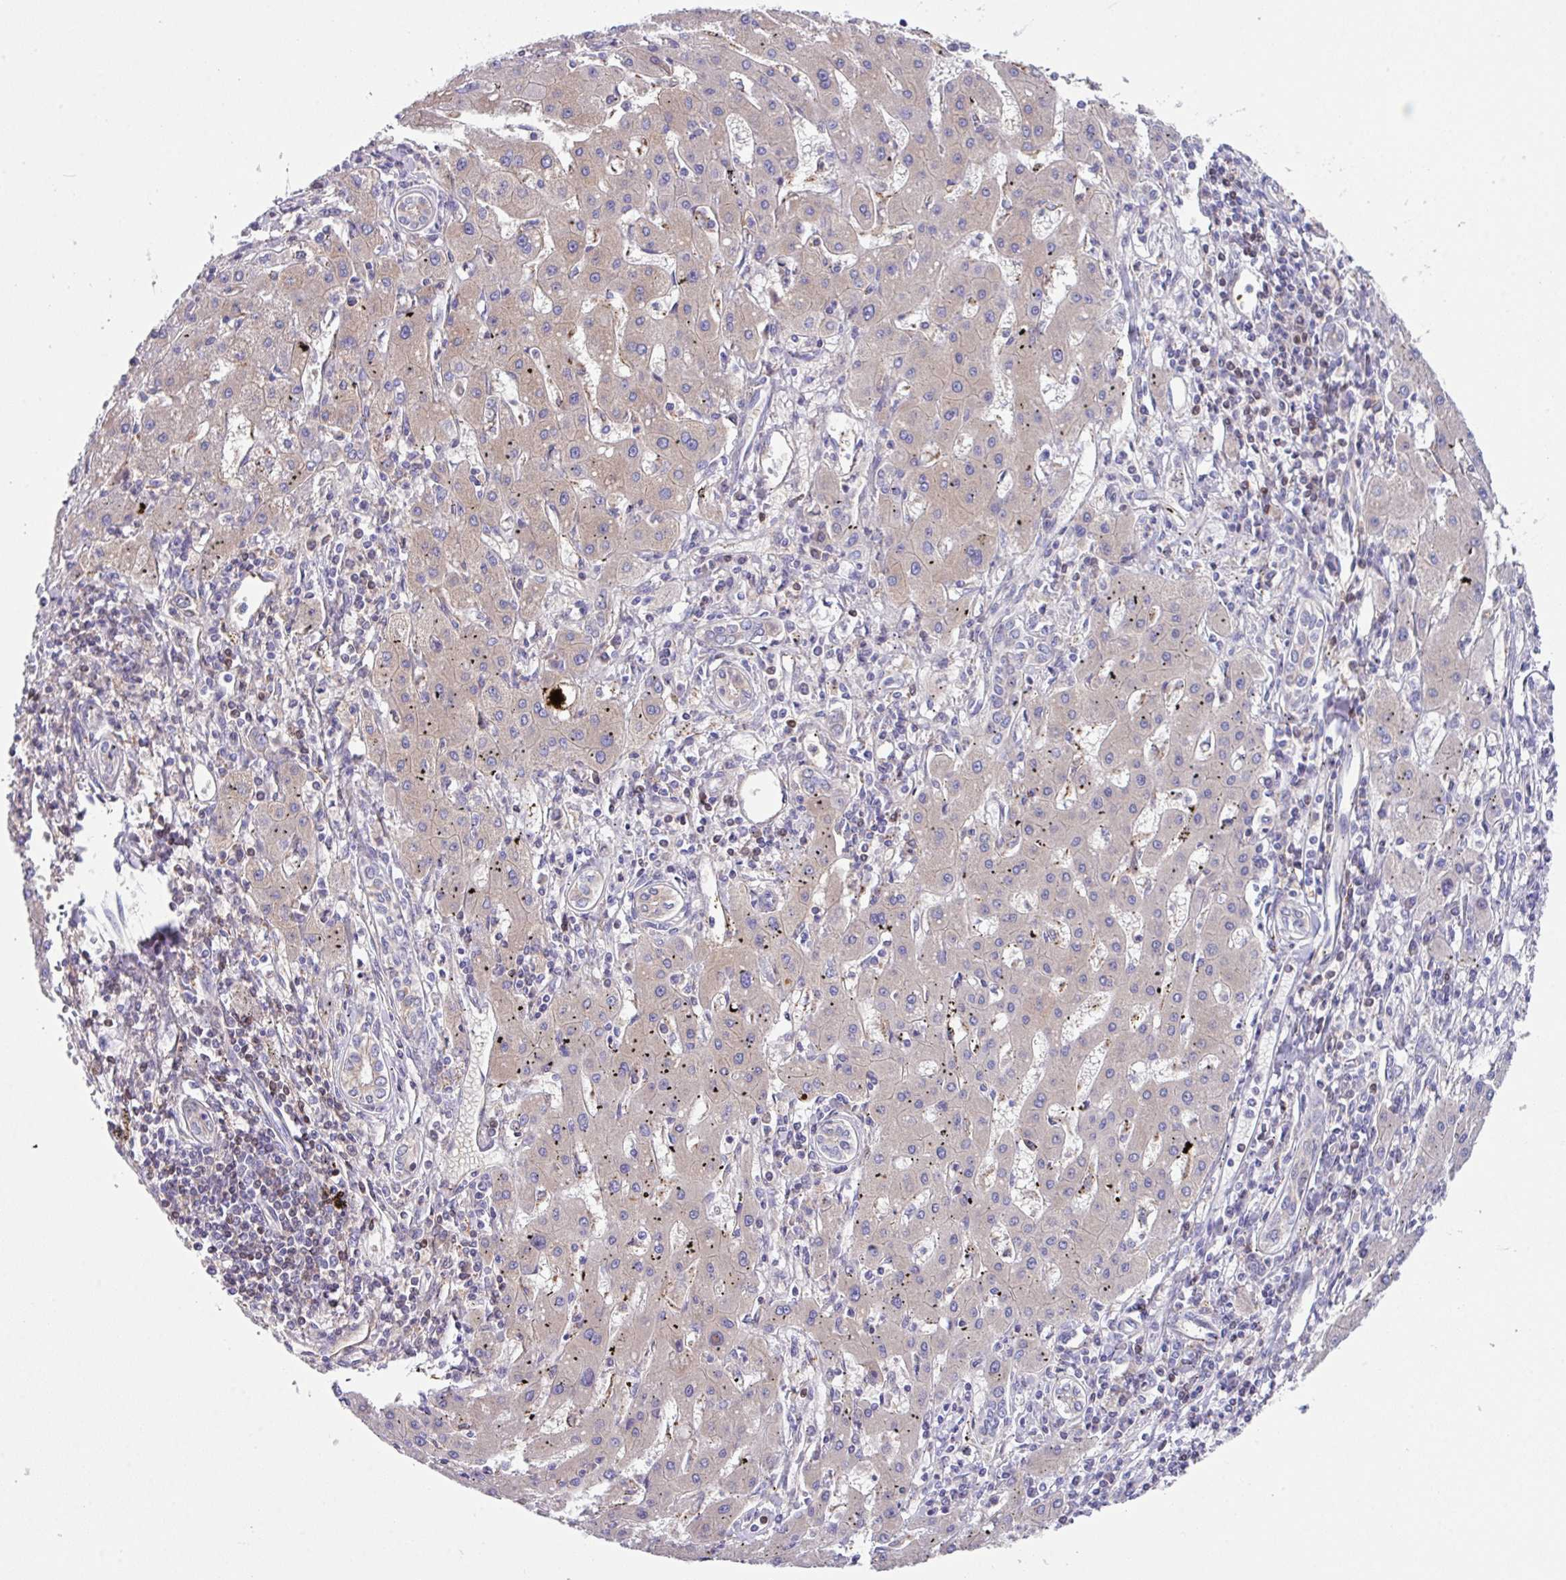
{"staining": {"intensity": "weak", "quantity": "<25%", "location": "cytoplasmic/membranous"}, "tissue": "liver cancer", "cell_type": "Tumor cells", "image_type": "cancer", "snomed": [{"axis": "morphology", "description": "Carcinoma, Hepatocellular, NOS"}, {"axis": "topography", "description": "Liver"}], "caption": "This micrograph is of hepatocellular carcinoma (liver) stained with IHC to label a protein in brown with the nuclei are counter-stained blue. There is no staining in tumor cells.", "gene": "DNAL1", "patient": {"sex": "male", "age": 72}}